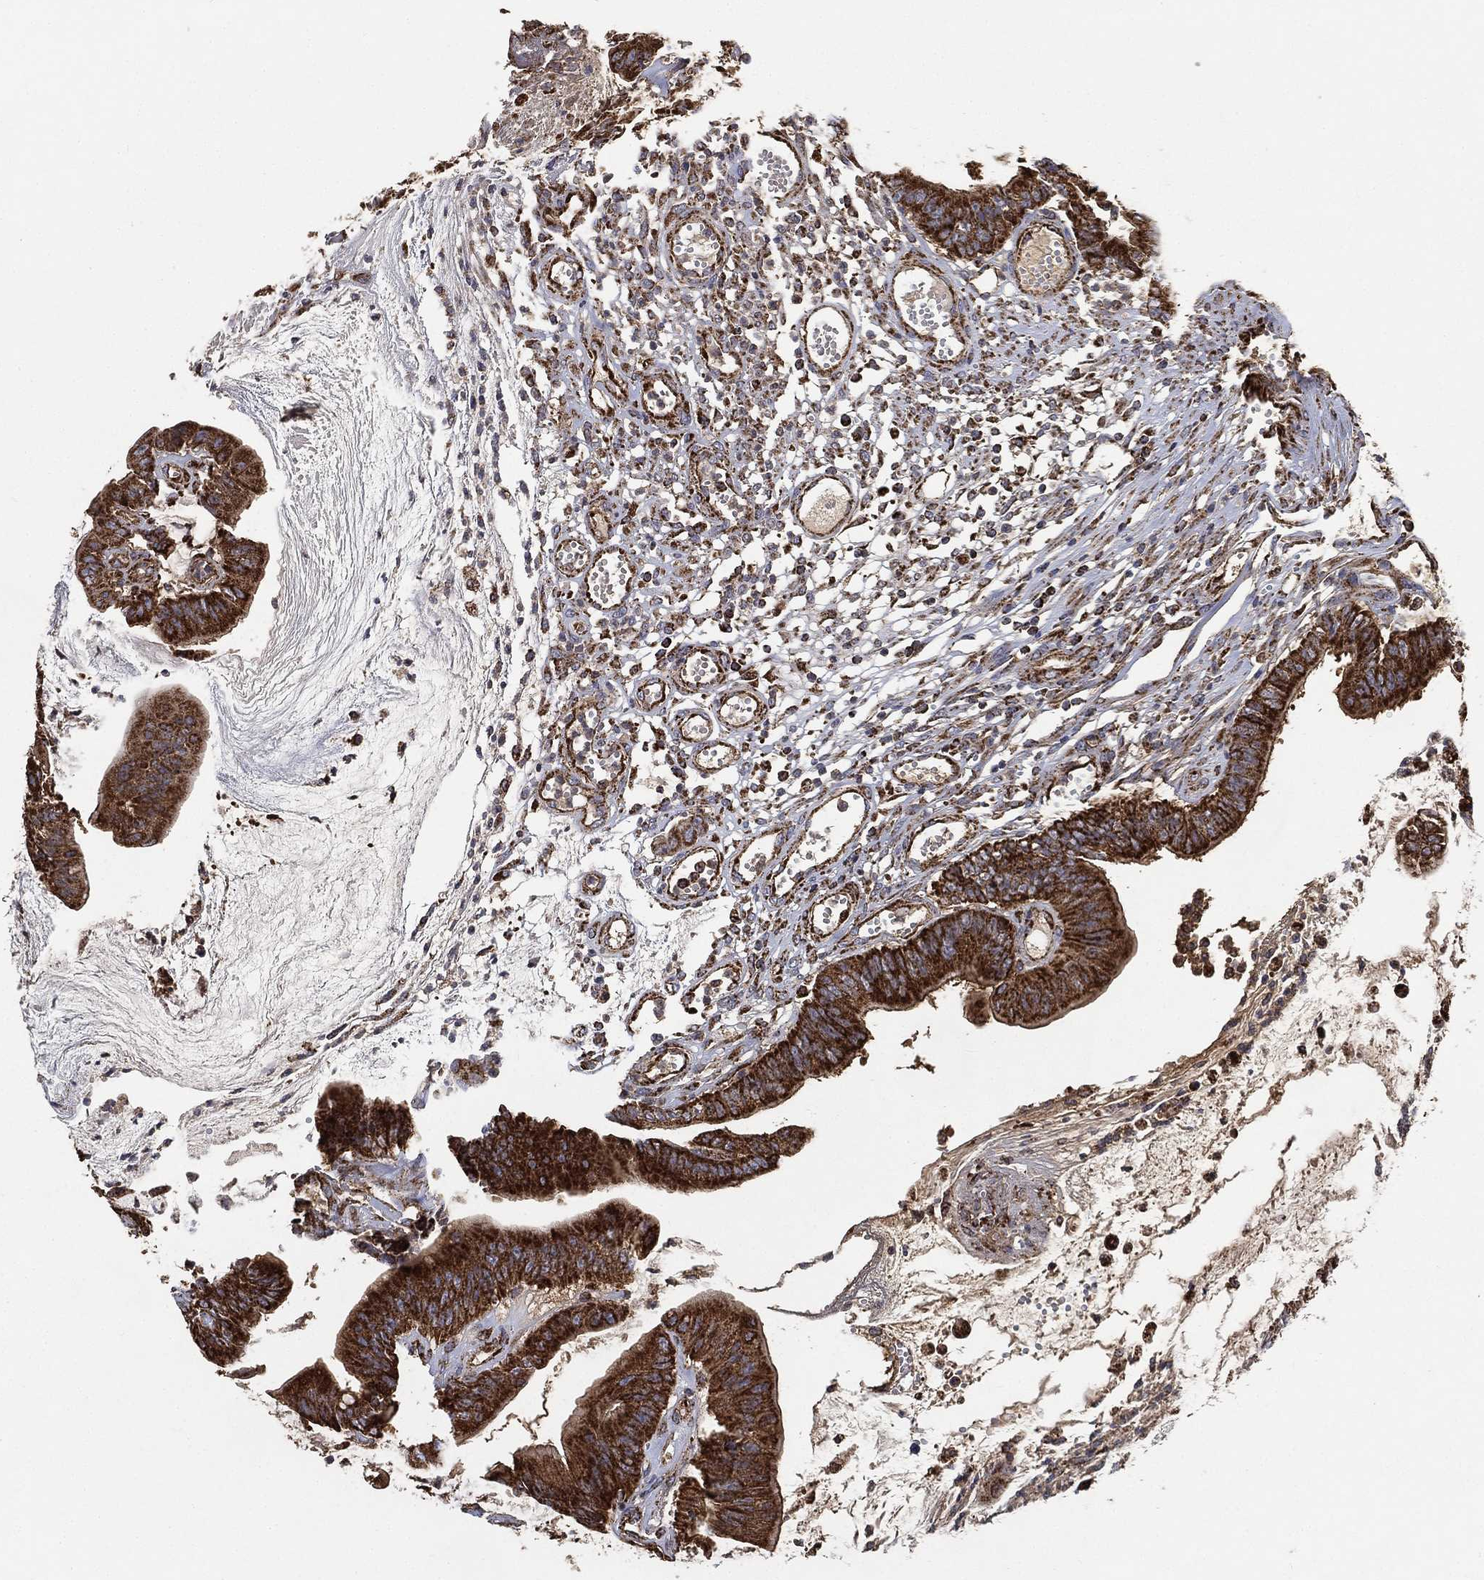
{"staining": {"intensity": "strong", "quantity": ">75%", "location": "cytoplasmic/membranous"}, "tissue": "colorectal cancer", "cell_type": "Tumor cells", "image_type": "cancer", "snomed": [{"axis": "morphology", "description": "Adenocarcinoma, NOS"}, {"axis": "topography", "description": "Colon"}], "caption": "This histopathology image reveals adenocarcinoma (colorectal) stained with IHC to label a protein in brown. The cytoplasmic/membranous of tumor cells show strong positivity for the protein. Nuclei are counter-stained blue.", "gene": "SLC38A7", "patient": {"sex": "female", "age": 69}}